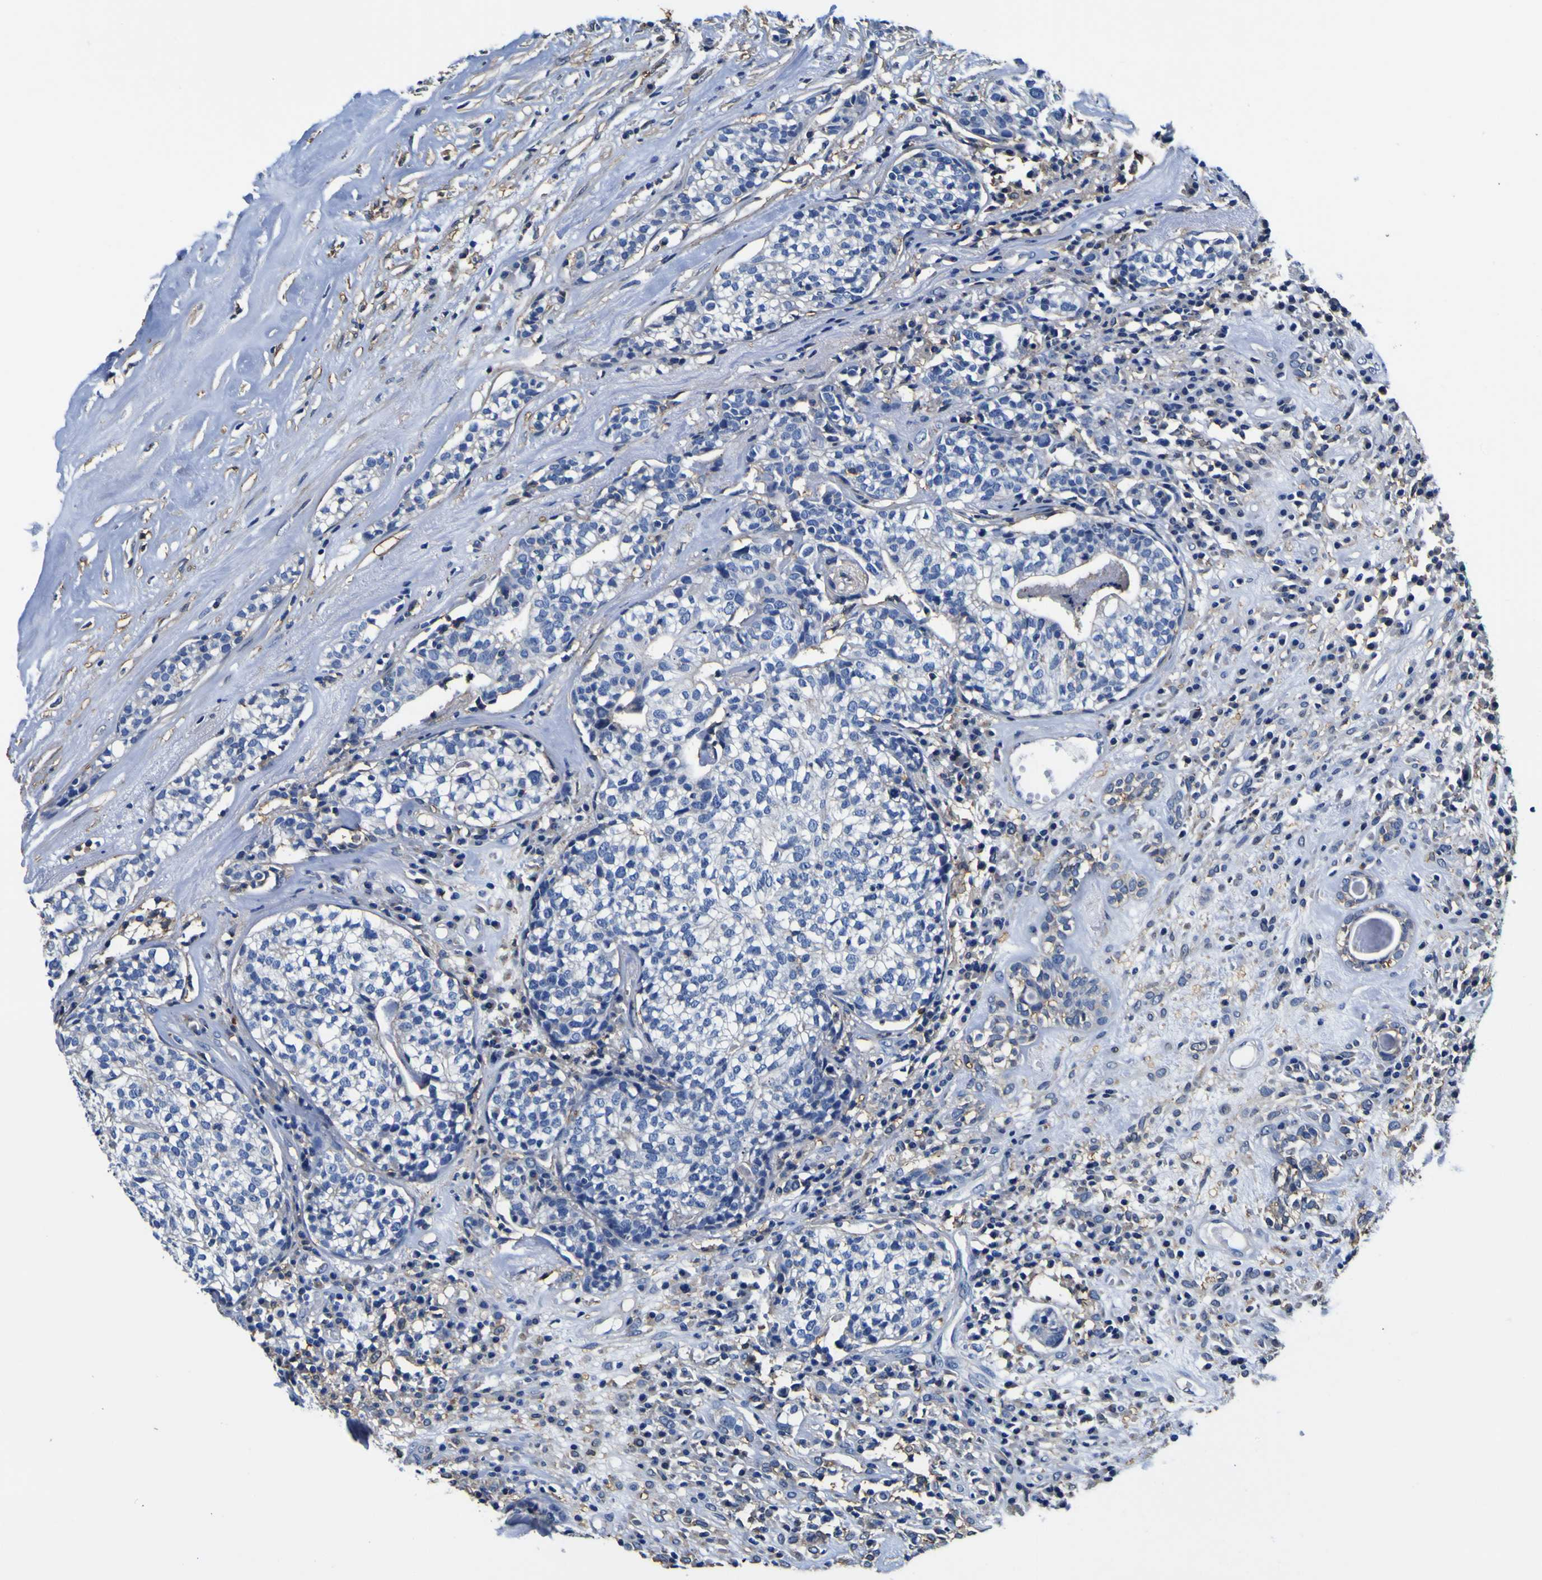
{"staining": {"intensity": "negative", "quantity": "none", "location": "none"}, "tissue": "head and neck cancer", "cell_type": "Tumor cells", "image_type": "cancer", "snomed": [{"axis": "morphology", "description": "Adenocarcinoma, NOS"}, {"axis": "topography", "description": "Salivary gland"}, {"axis": "topography", "description": "Head-Neck"}], "caption": "High power microscopy image of an IHC image of adenocarcinoma (head and neck), revealing no significant expression in tumor cells.", "gene": "PXDN", "patient": {"sex": "female", "age": 65}}